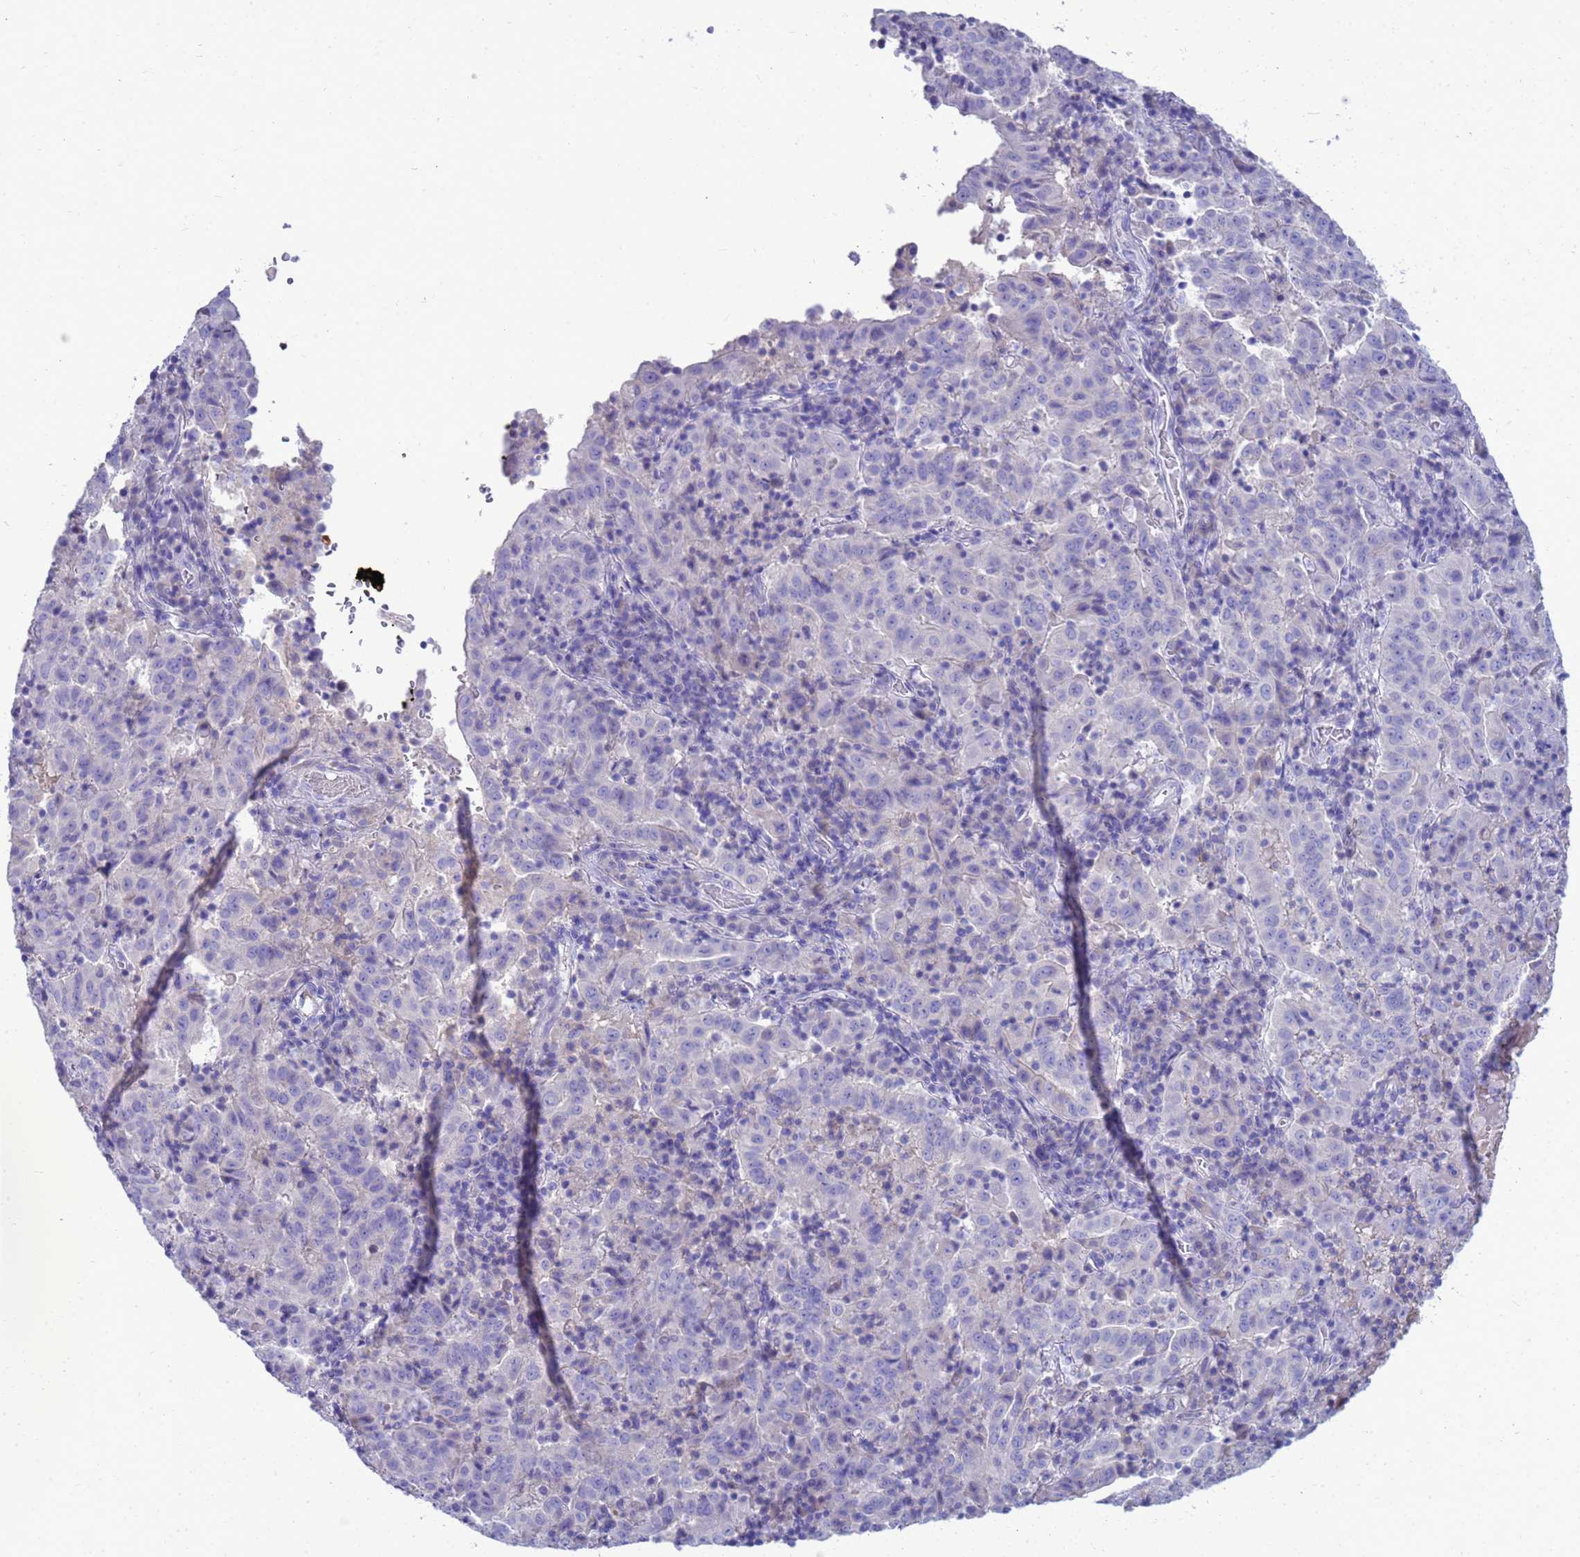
{"staining": {"intensity": "negative", "quantity": "none", "location": "none"}, "tissue": "pancreatic cancer", "cell_type": "Tumor cells", "image_type": "cancer", "snomed": [{"axis": "morphology", "description": "Adenocarcinoma, NOS"}, {"axis": "topography", "description": "Pancreas"}], "caption": "This is an immunohistochemistry photomicrograph of pancreatic cancer (adenocarcinoma). There is no staining in tumor cells.", "gene": "SYCN", "patient": {"sex": "male", "age": 63}}